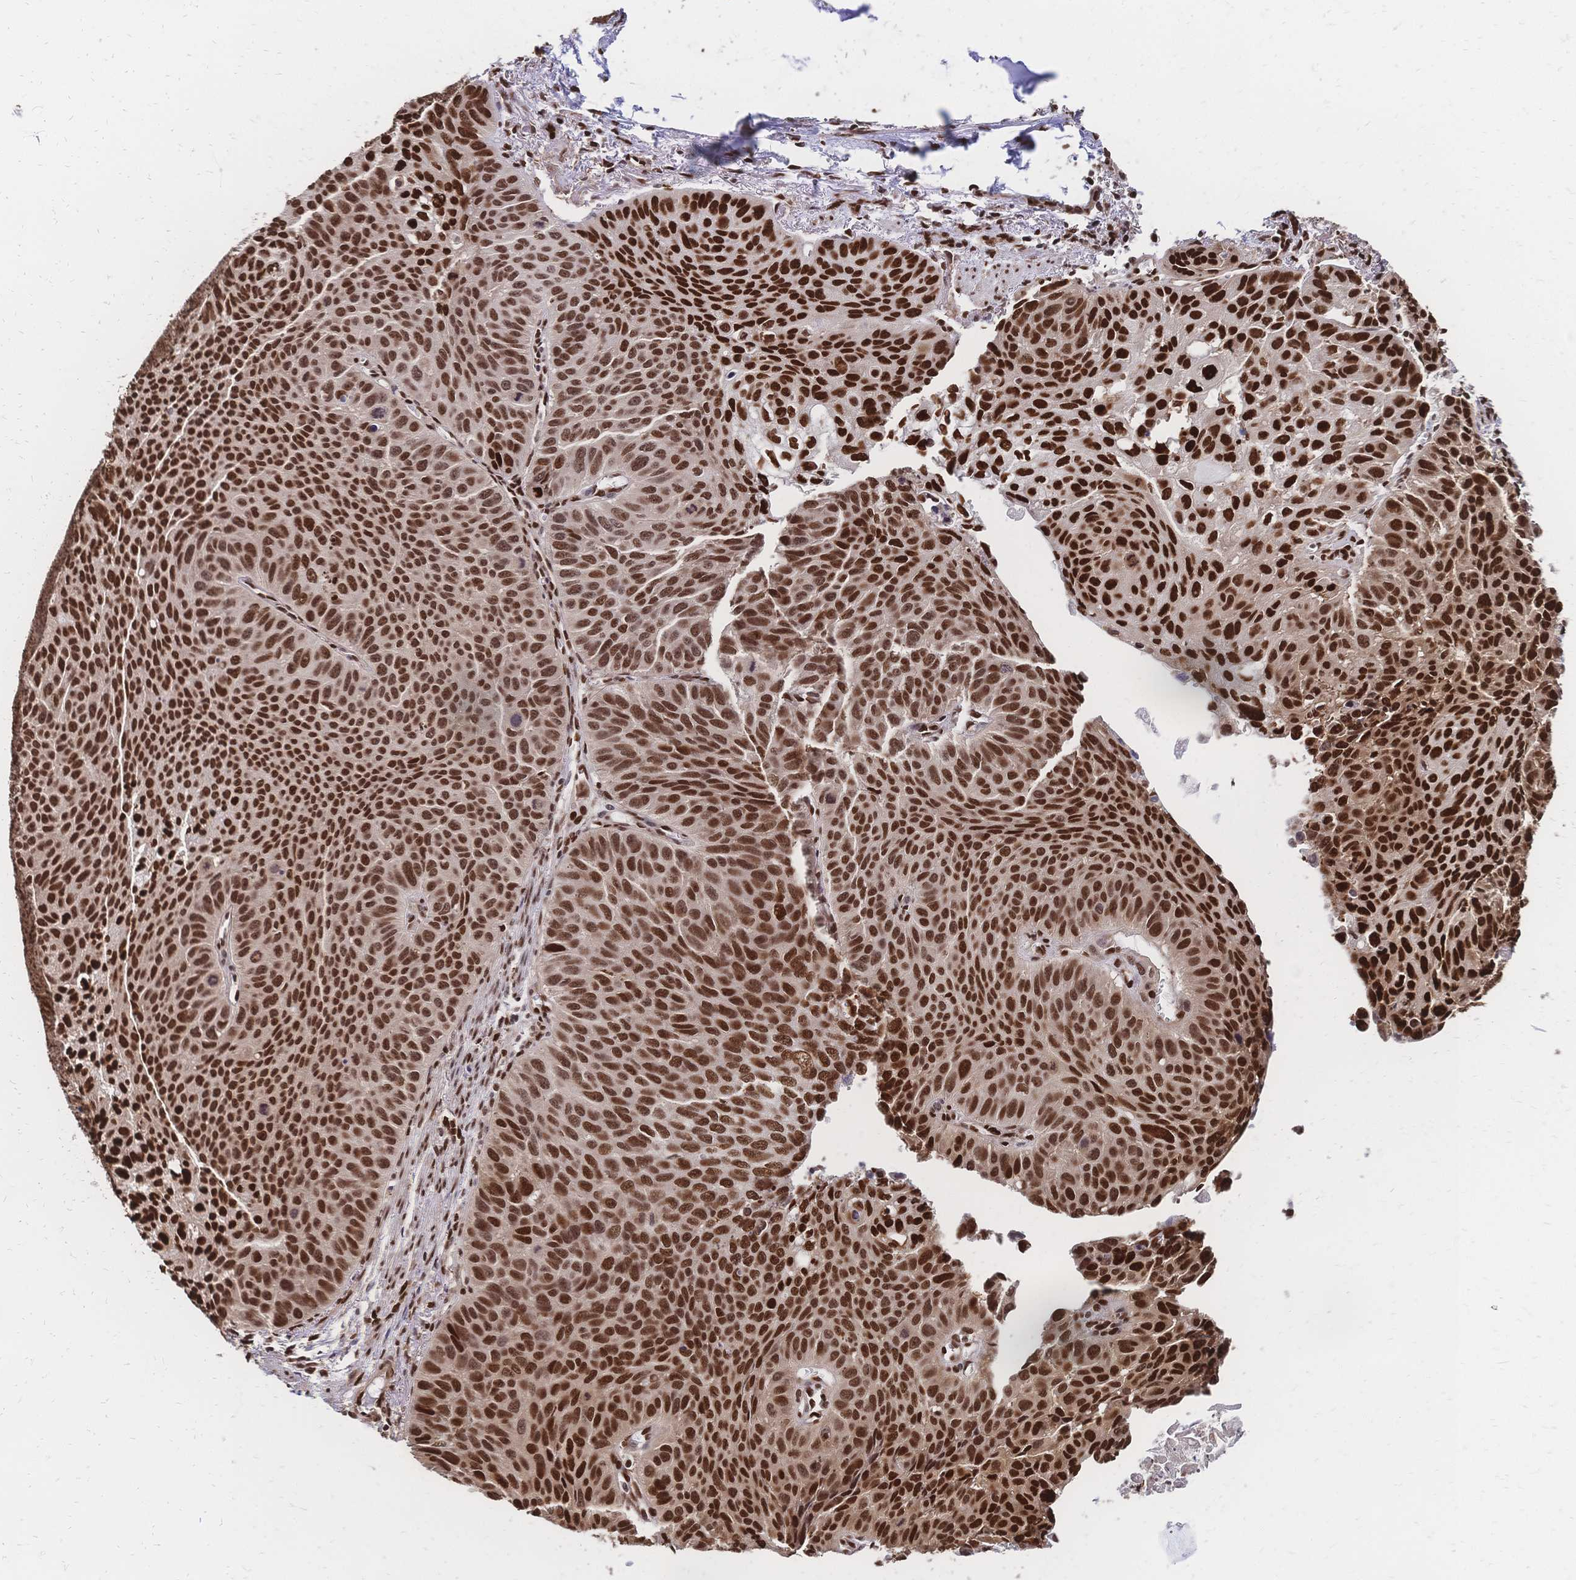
{"staining": {"intensity": "strong", "quantity": ">75%", "location": "nuclear"}, "tissue": "lung cancer", "cell_type": "Tumor cells", "image_type": "cancer", "snomed": [{"axis": "morphology", "description": "Squamous cell carcinoma, NOS"}, {"axis": "topography", "description": "Lung"}], "caption": "High-magnification brightfield microscopy of squamous cell carcinoma (lung) stained with DAB (brown) and counterstained with hematoxylin (blue). tumor cells exhibit strong nuclear staining is identified in about>75% of cells.", "gene": "HDGF", "patient": {"sex": "male", "age": 71}}